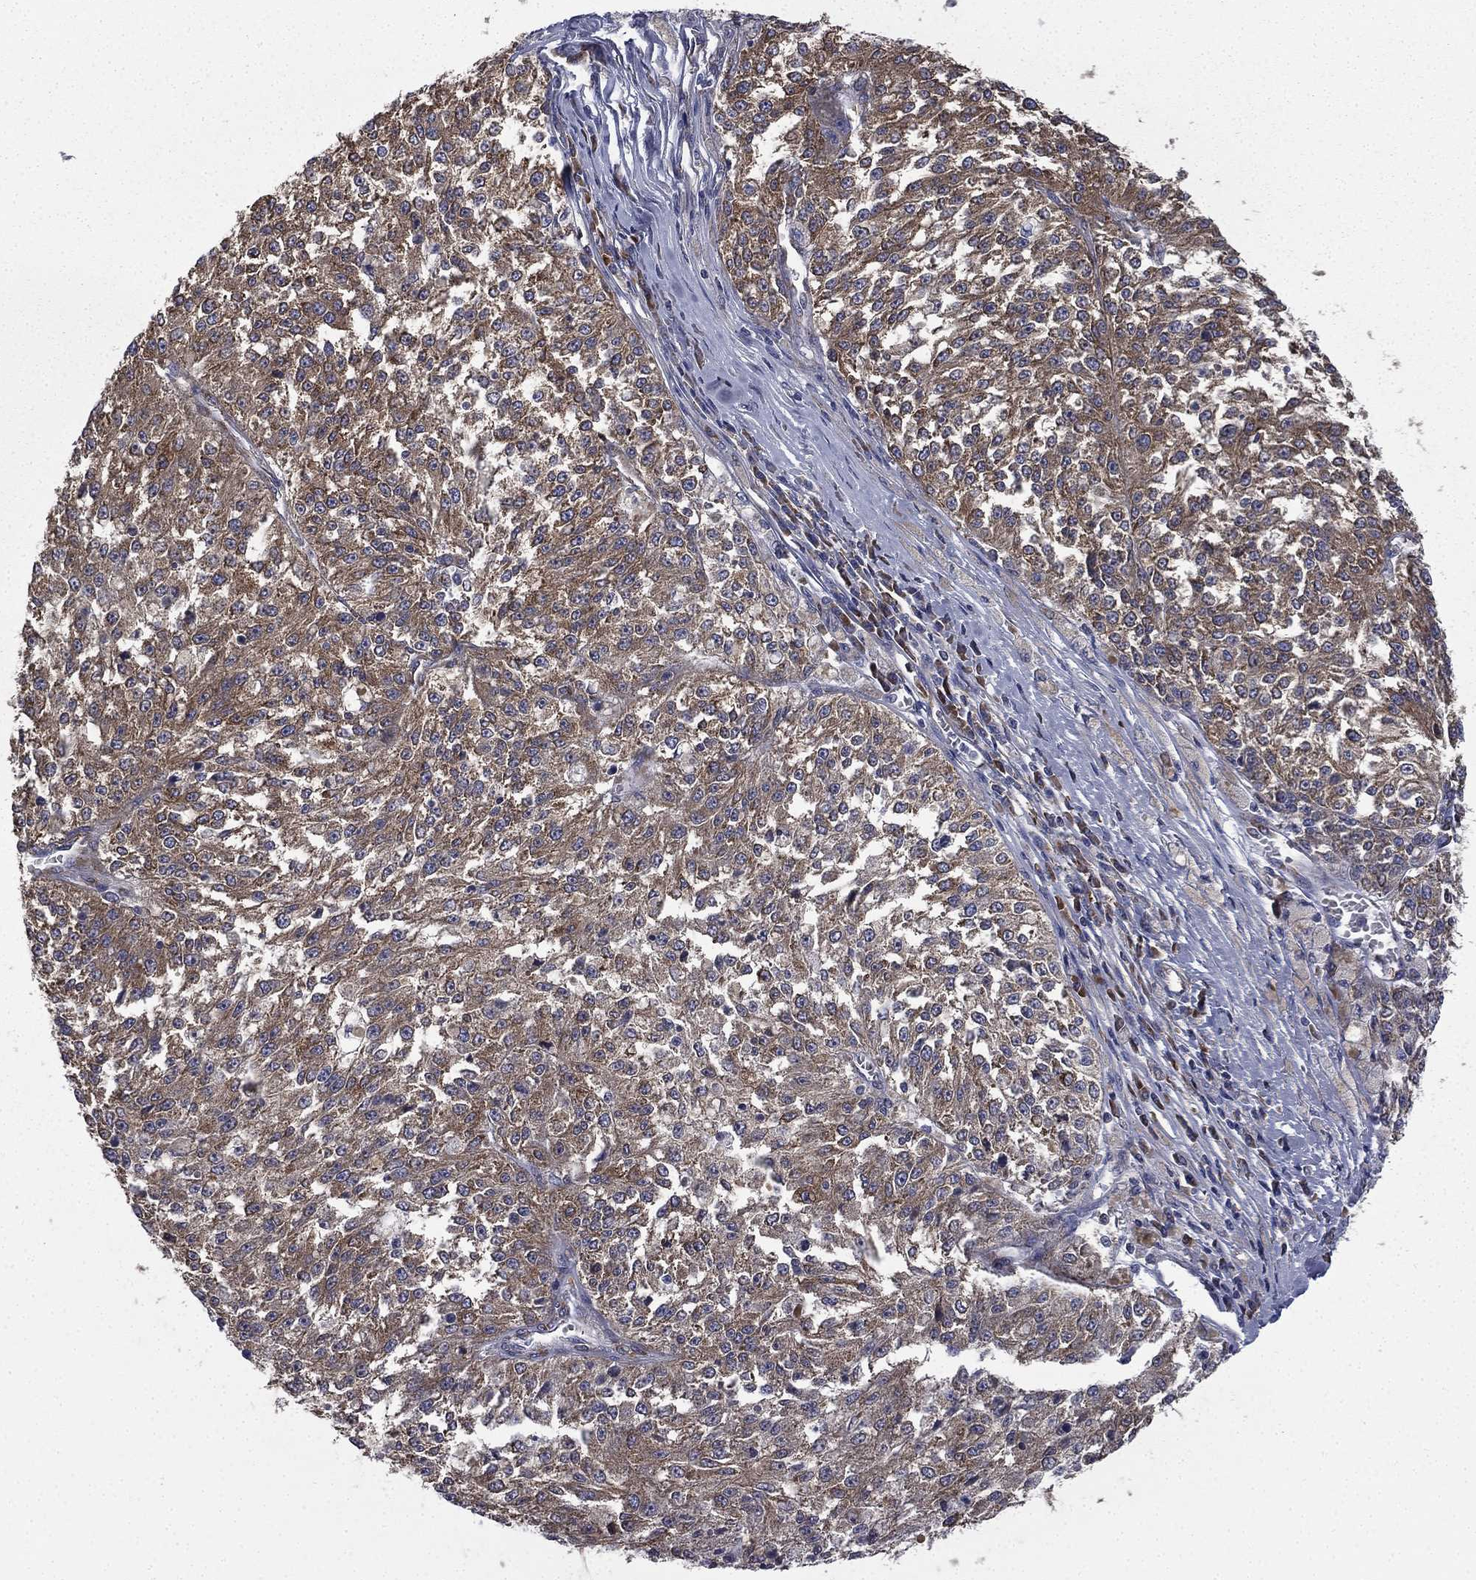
{"staining": {"intensity": "moderate", "quantity": "25%-75%", "location": "cytoplasmic/membranous"}, "tissue": "melanoma", "cell_type": "Tumor cells", "image_type": "cancer", "snomed": [{"axis": "morphology", "description": "Malignant melanoma, Metastatic site"}, {"axis": "topography", "description": "Lymph node"}], "caption": "Protein staining of malignant melanoma (metastatic site) tissue exhibits moderate cytoplasmic/membranous expression in approximately 25%-75% of tumor cells. Nuclei are stained in blue.", "gene": "FARSA", "patient": {"sex": "female", "age": 64}}